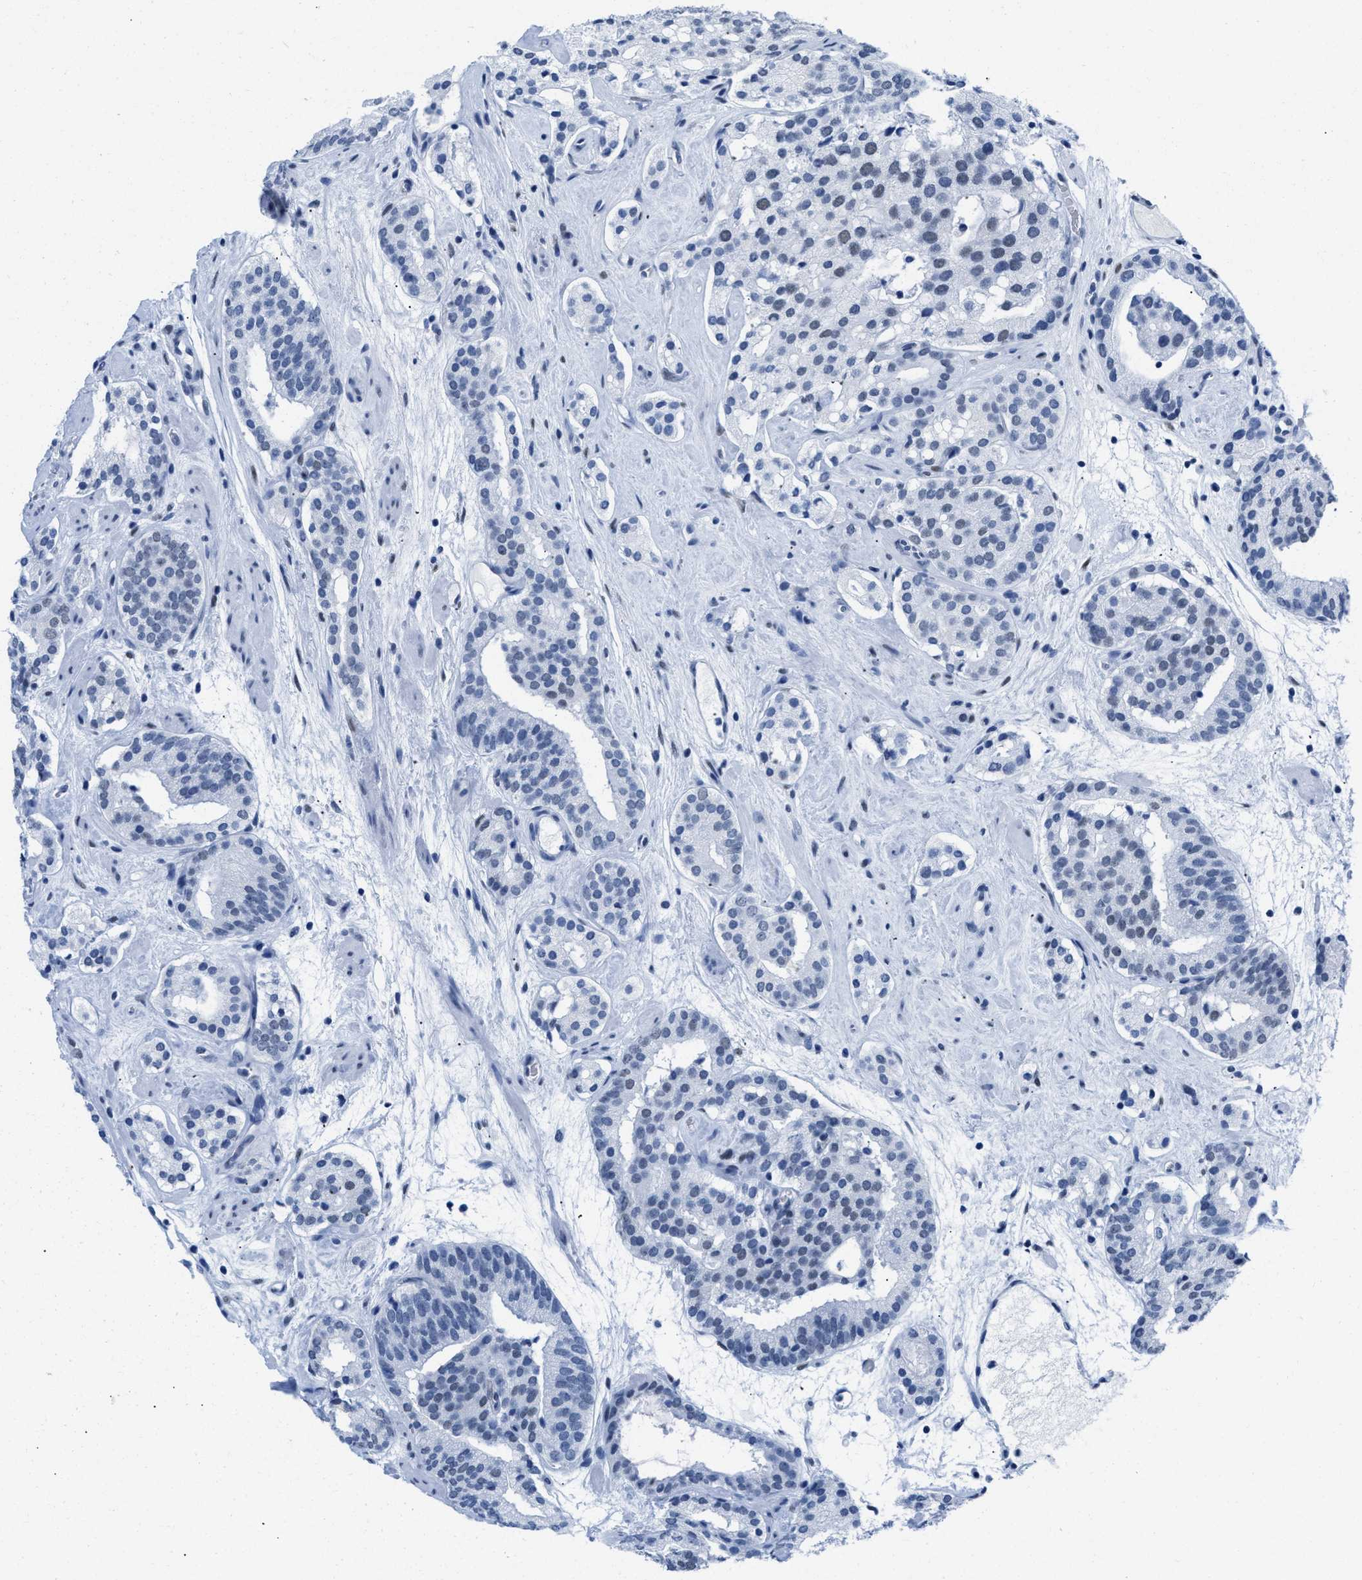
{"staining": {"intensity": "weak", "quantity": "<25%", "location": "nuclear"}, "tissue": "prostate cancer", "cell_type": "Tumor cells", "image_type": "cancer", "snomed": [{"axis": "morphology", "description": "Adenocarcinoma, Low grade"}, {"axis": "topography", "description": "Prostate"}], "caption": "A histopathology image of human prostate adenocarcinoma (low-grade) is negative for staining in tumor cells.", "gene": "CTBP1", "patient": {"sex": "male", "age": 69}}